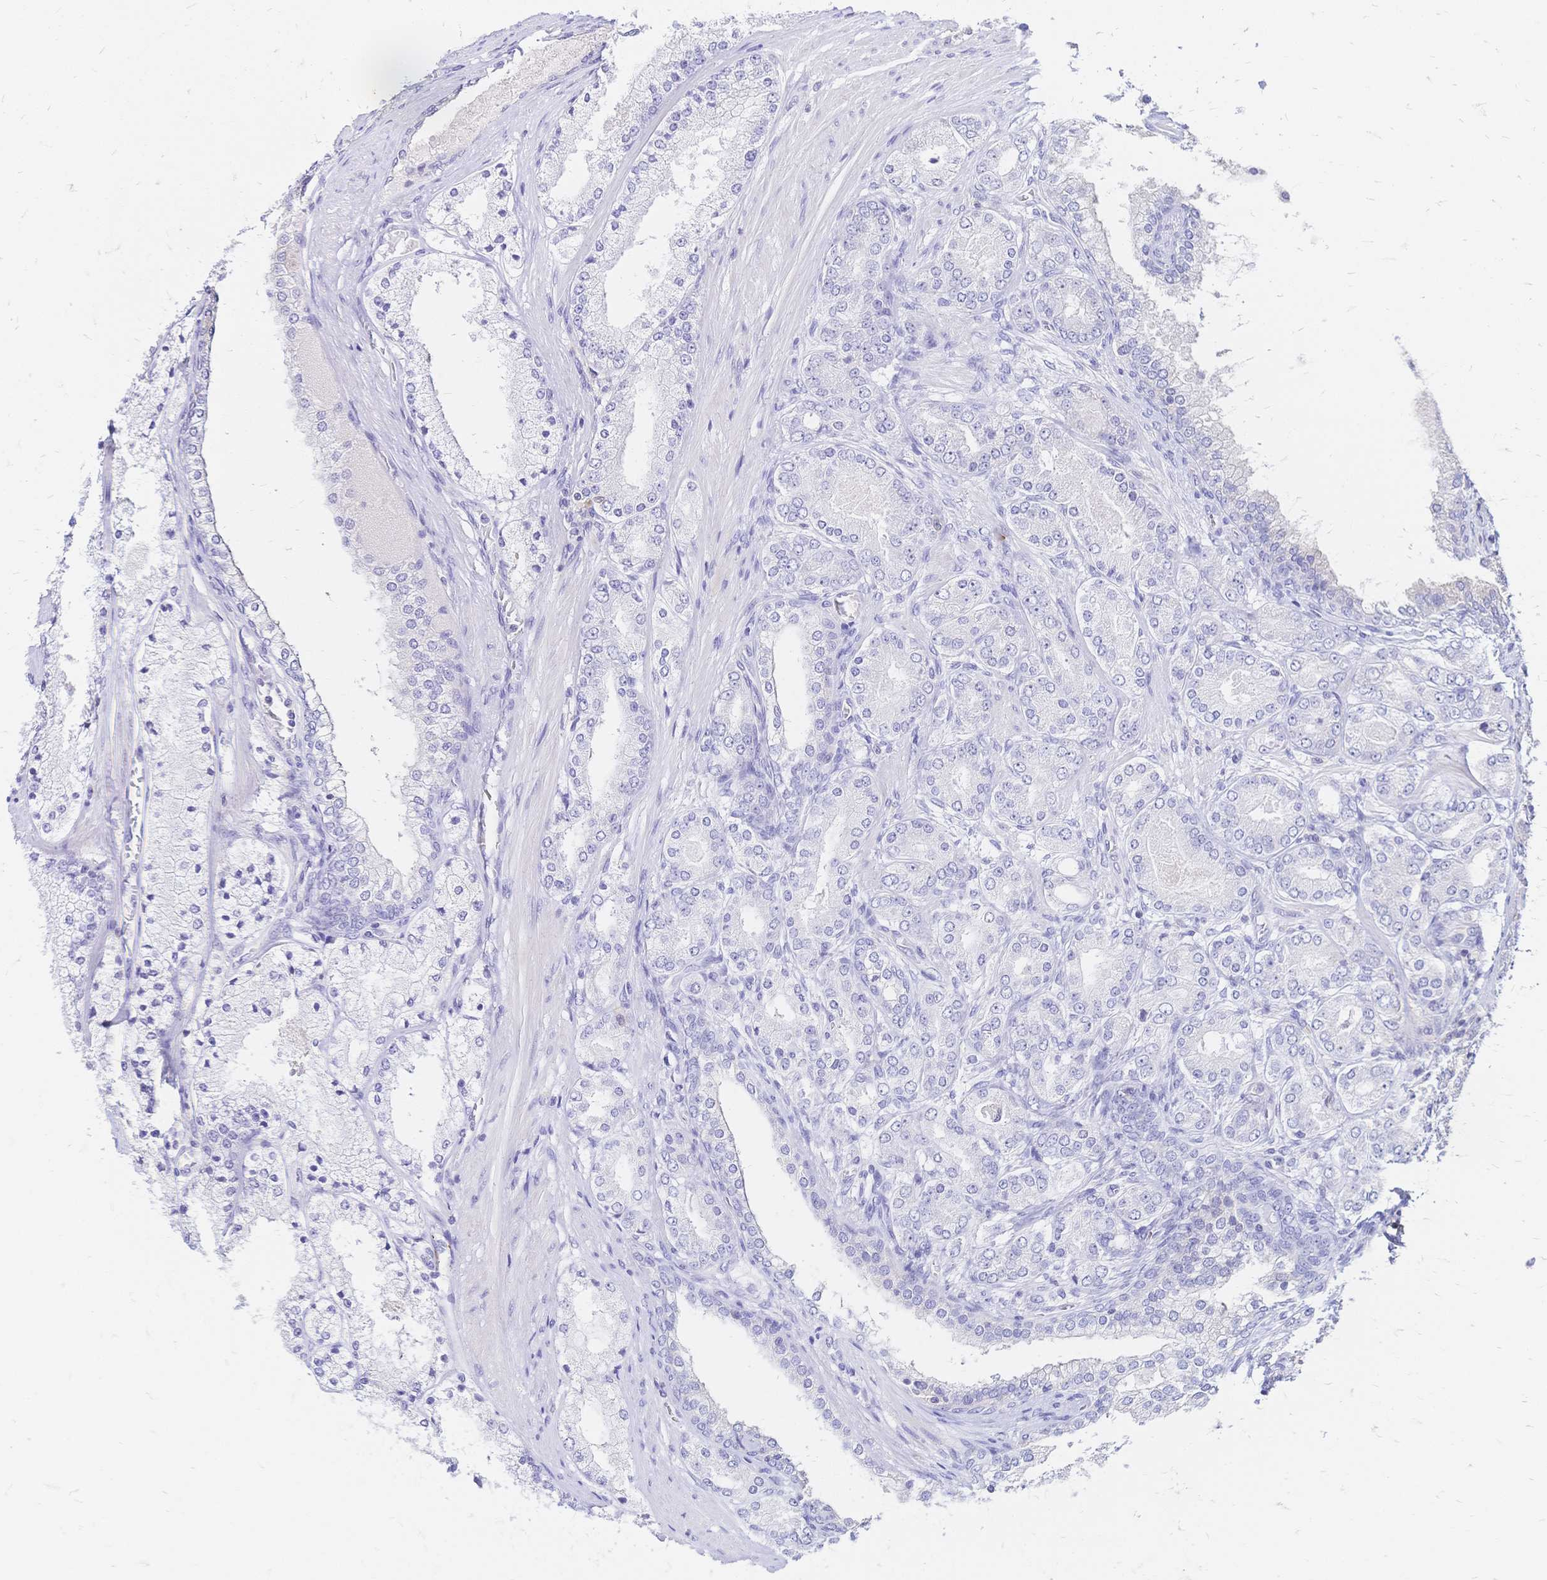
{"staining": {"intensity": "negative", "quantity": "none", "location": "none"}, "tissue": "prostate cancer", "cell_type": "Tumor cells", "image_type": "cancer", "snomed": [{"axis": "morphology", "description": "Adenocarcinoma, High grade"}, {"axis": "topography", "description": "Prostate"}], "caption": "Protein analysis of prostate cancer displays no significant staining in tumor cells.", "gene": "IL2RA", "patient": {"sex": "male", "age": 63}}